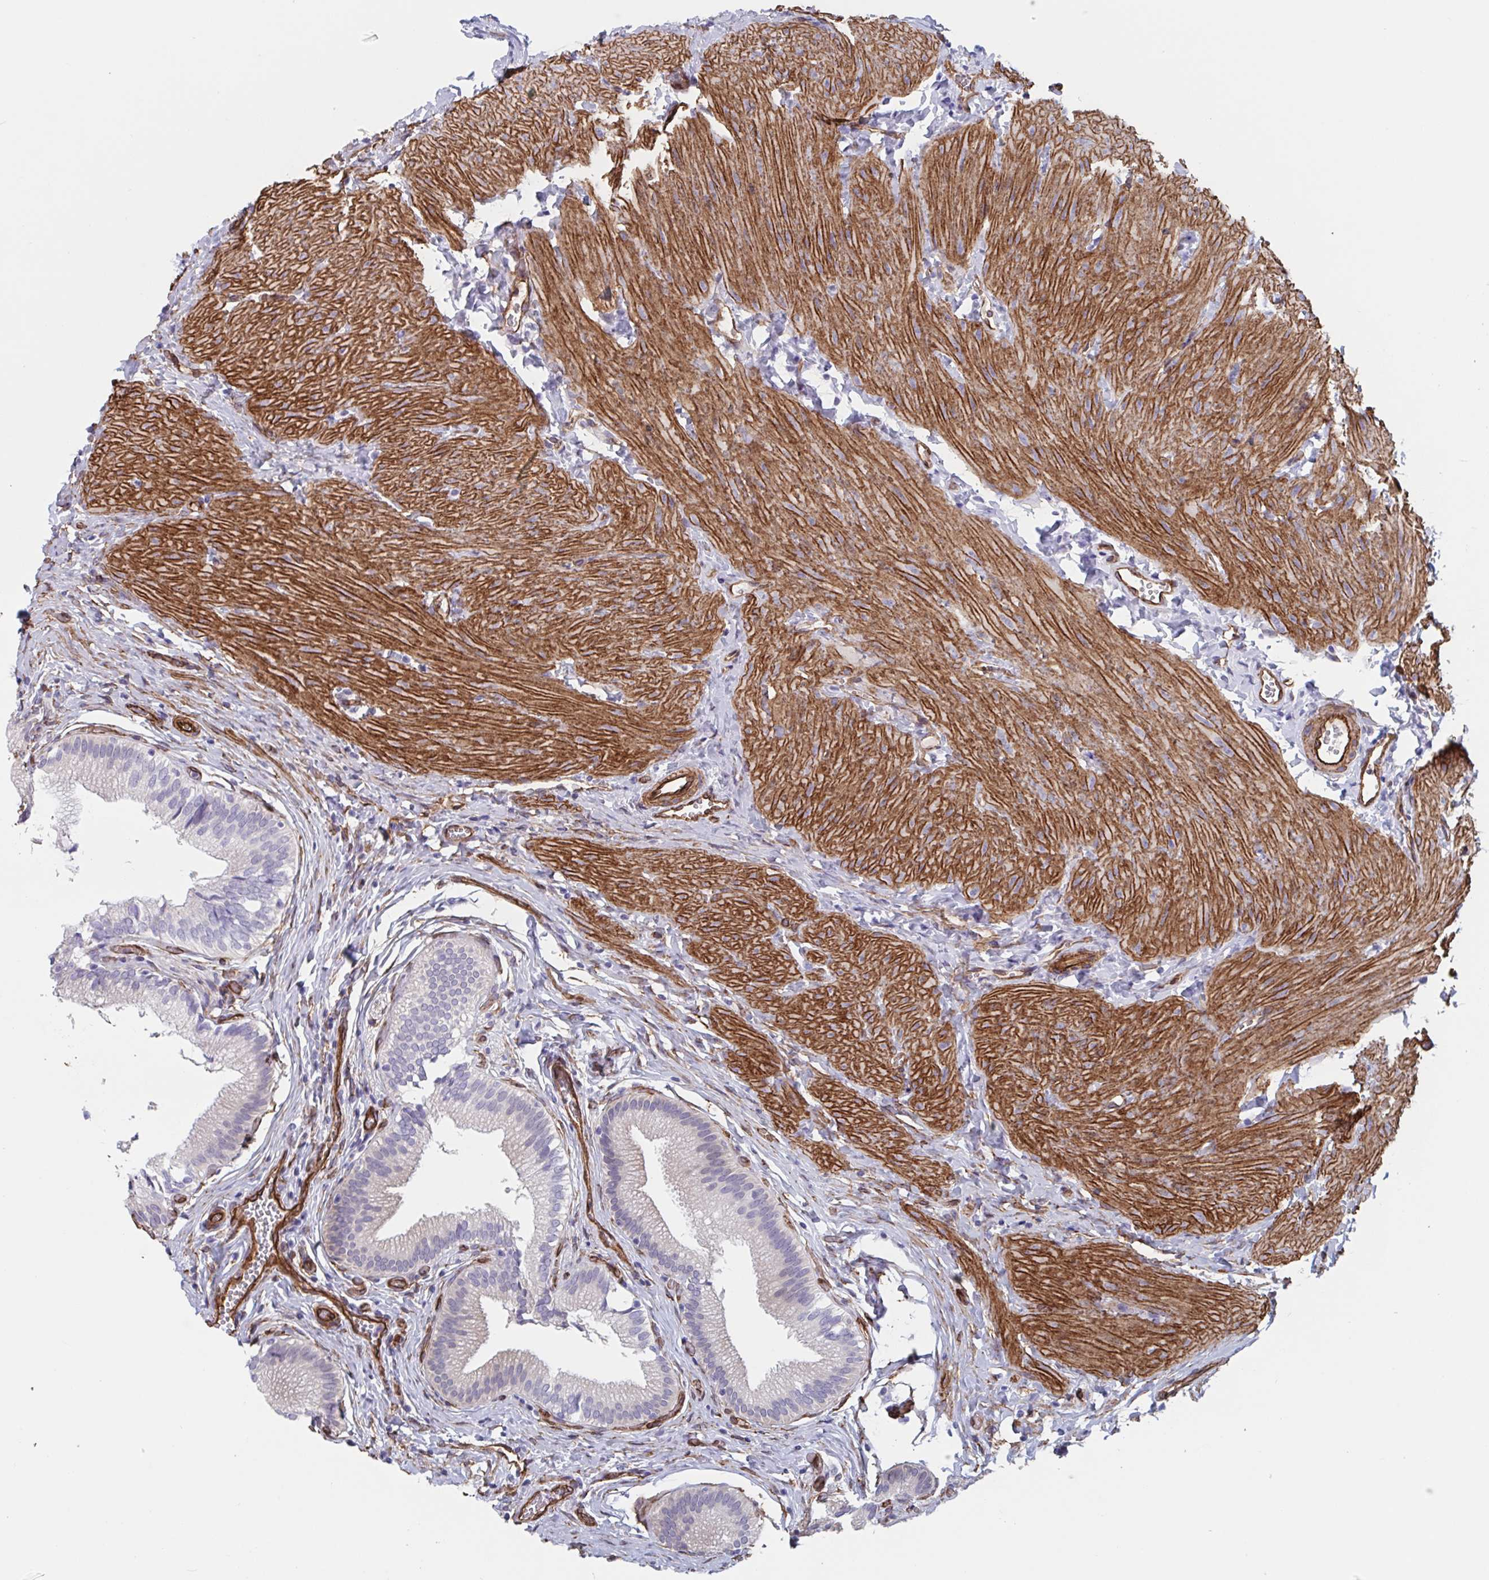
{"staining": {"intensity": "negative", "quantity": "none", "location": "none"}, "tissue": "gallbladder", "cell_type": "Glandular cells", "image_type": "normal", "snomed": [{"axis": "morphology", "description": "Normal tissue, NOS"}, {"axis": "topography", "description": "Gallbladder"}, {"axis": "topography", "description": "Peripheral nerve tissue"}], "caption": "Glandular cells are negative for protein expression in normal human gallbladder. (Stains: DAB IHC with hematoxylin counter stain, Microscopy: brightfield microscopy at high magnification).", "gene": "CITED4", "patient": {"sex": "male", "age": 17}}